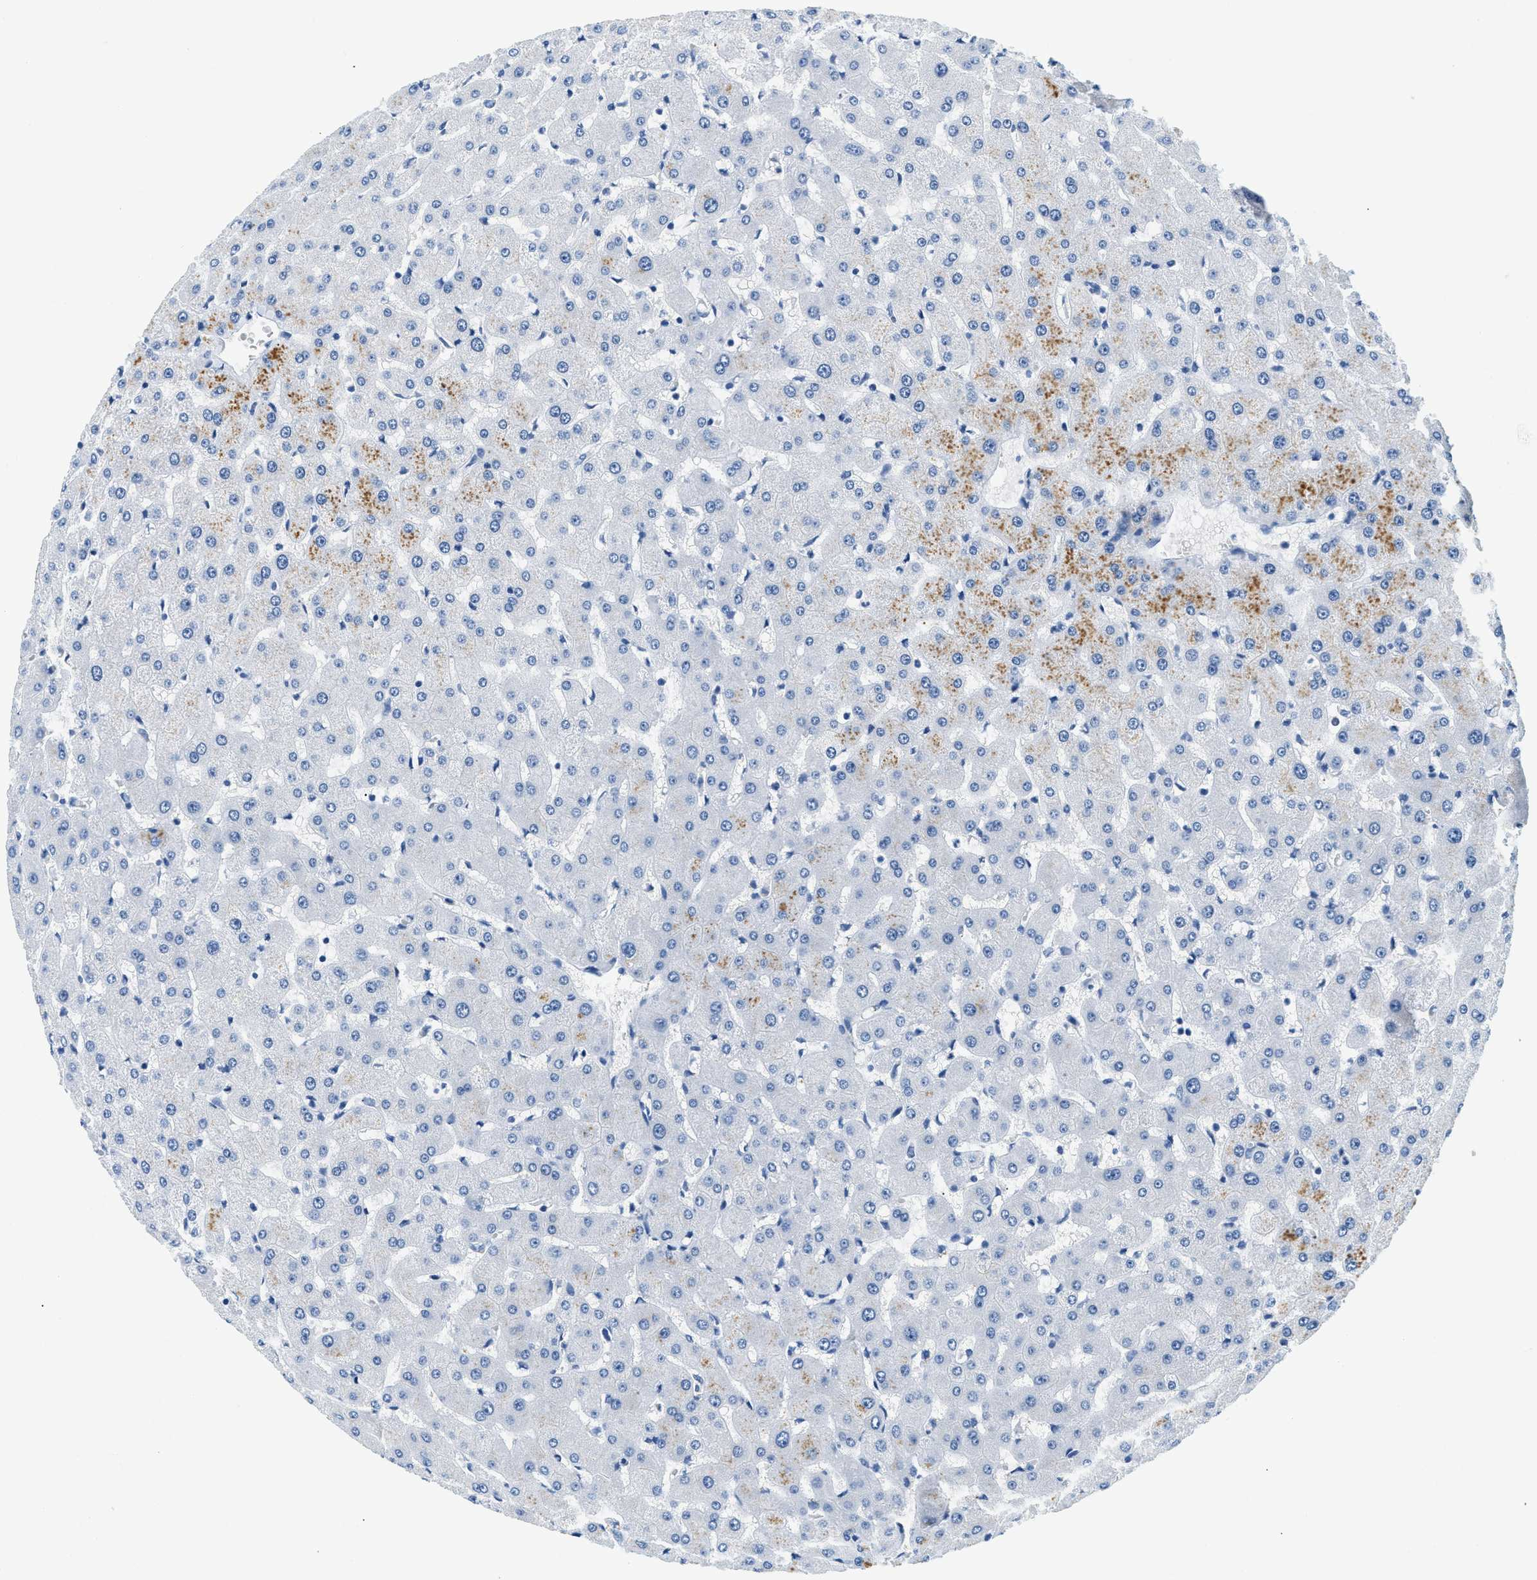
{"staining": {"intensity": "strong", "quantity": ">75%", "location": "cytoplasmic/membranous"}, "tissue": "liver", "cell_type": "Cholangiocytes", "image_type": "normal", "snomed": [{"axis": "morphology", "description": "Normal tissue, NOS"}, {"axis": "topography", "description": "Liver"}], "caption": "The immunohistochemical stain highlights strong cytoplasmic/membranous positivity in cholangiocytes of normal liver.", "gene": "STXBP2", "patient": {"sex": "female", "age": 63}}